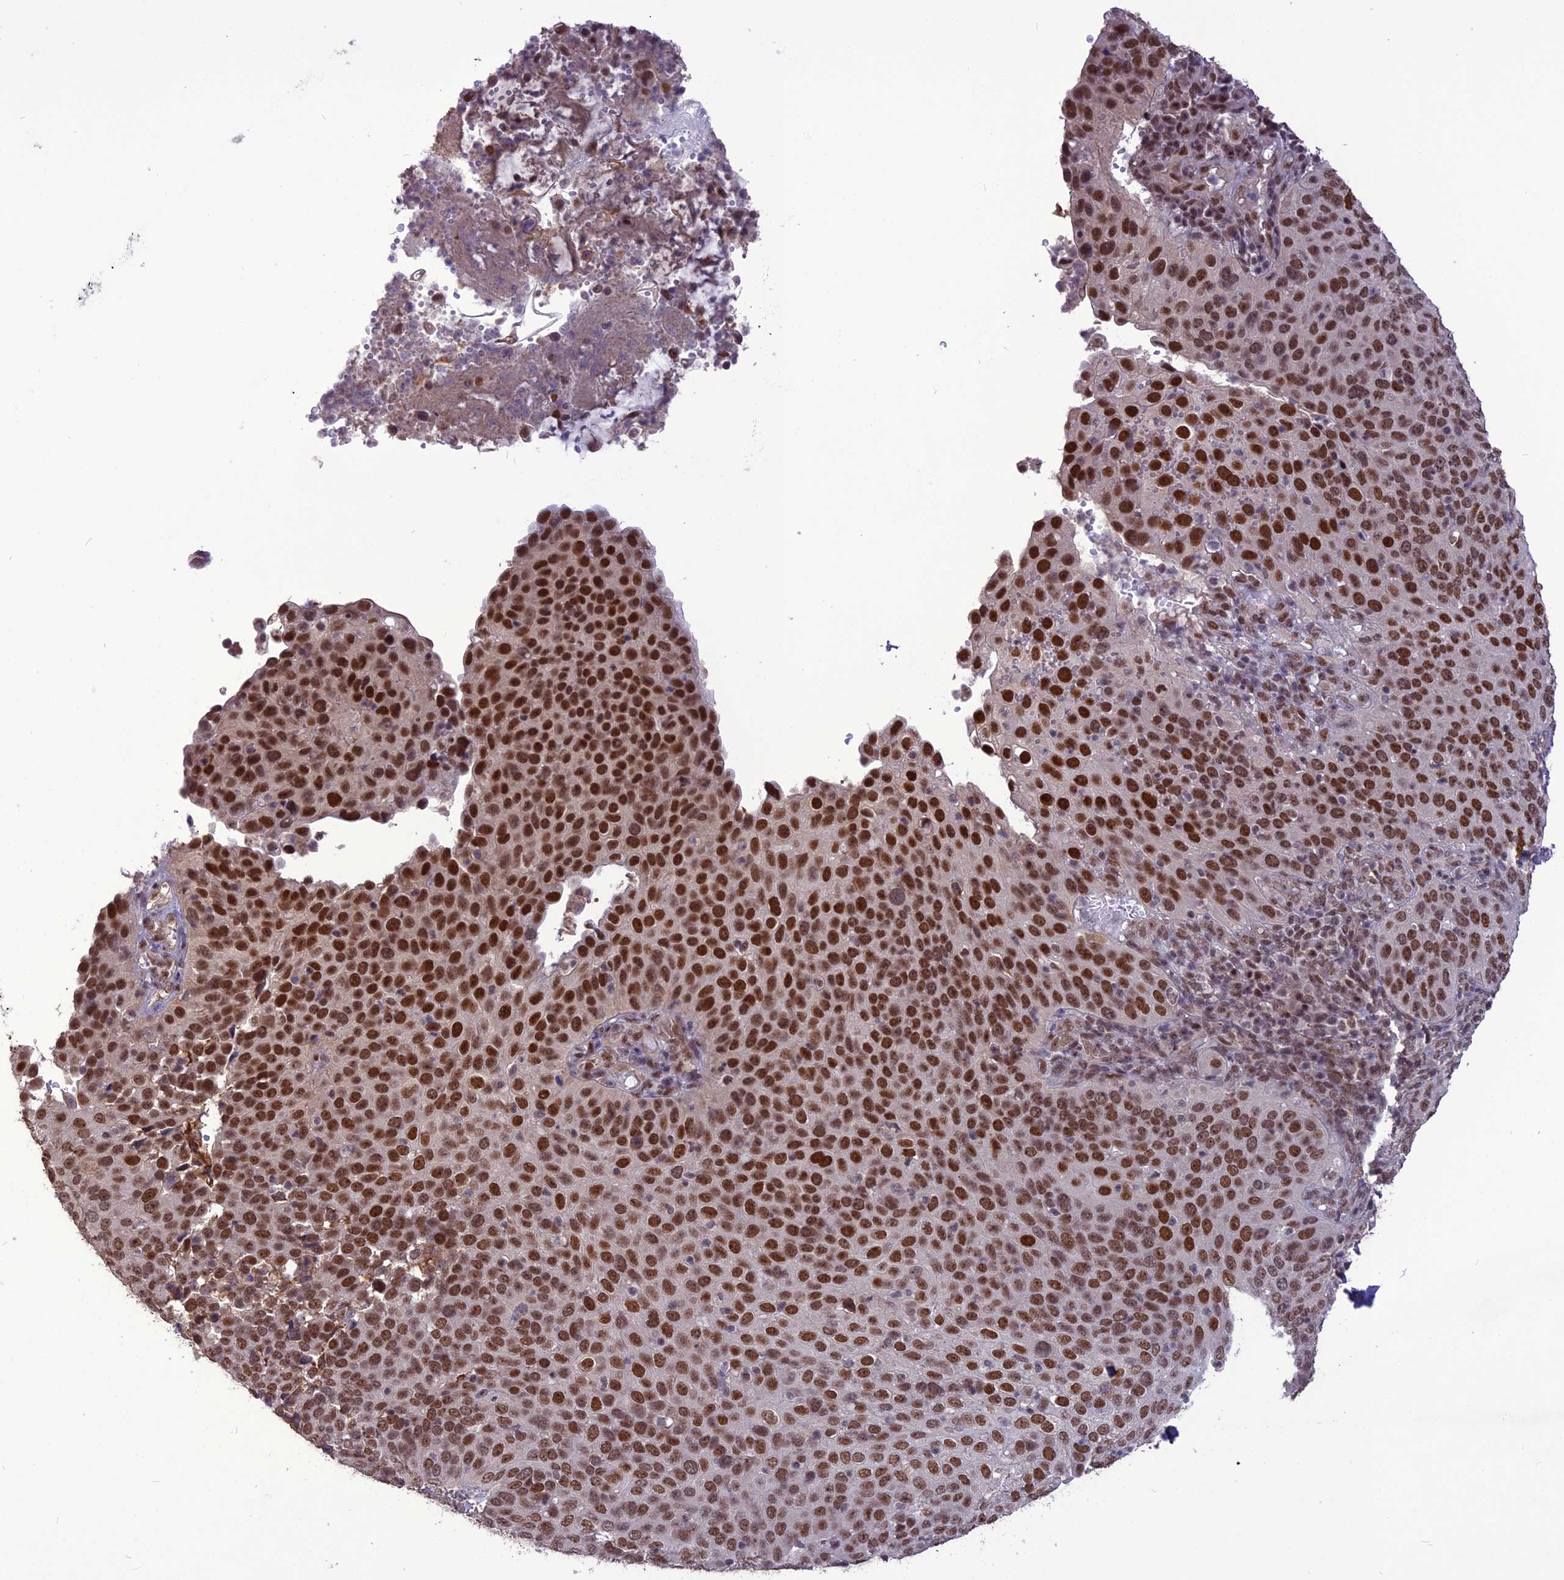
{"staining": {"intensity": "strong", "quantity": ">75%", "location": "nuclear"}, "tissue": "cervical cancer", "cell_type": "Tumor cells", "image_type": "cancer", "snomed": [{"axis": "morphology", "description": "Squamous cell carcinoma, NOS"}, {"axis": "topography", "description": "Cervix"}], "caption": "The histopathology image reveals a brown stain indicating the presence of a protein in the nuclear of tumor cells in cervical cancer.", "gene": "DIS3", "patient": {"sex": "female", "age": 36}}